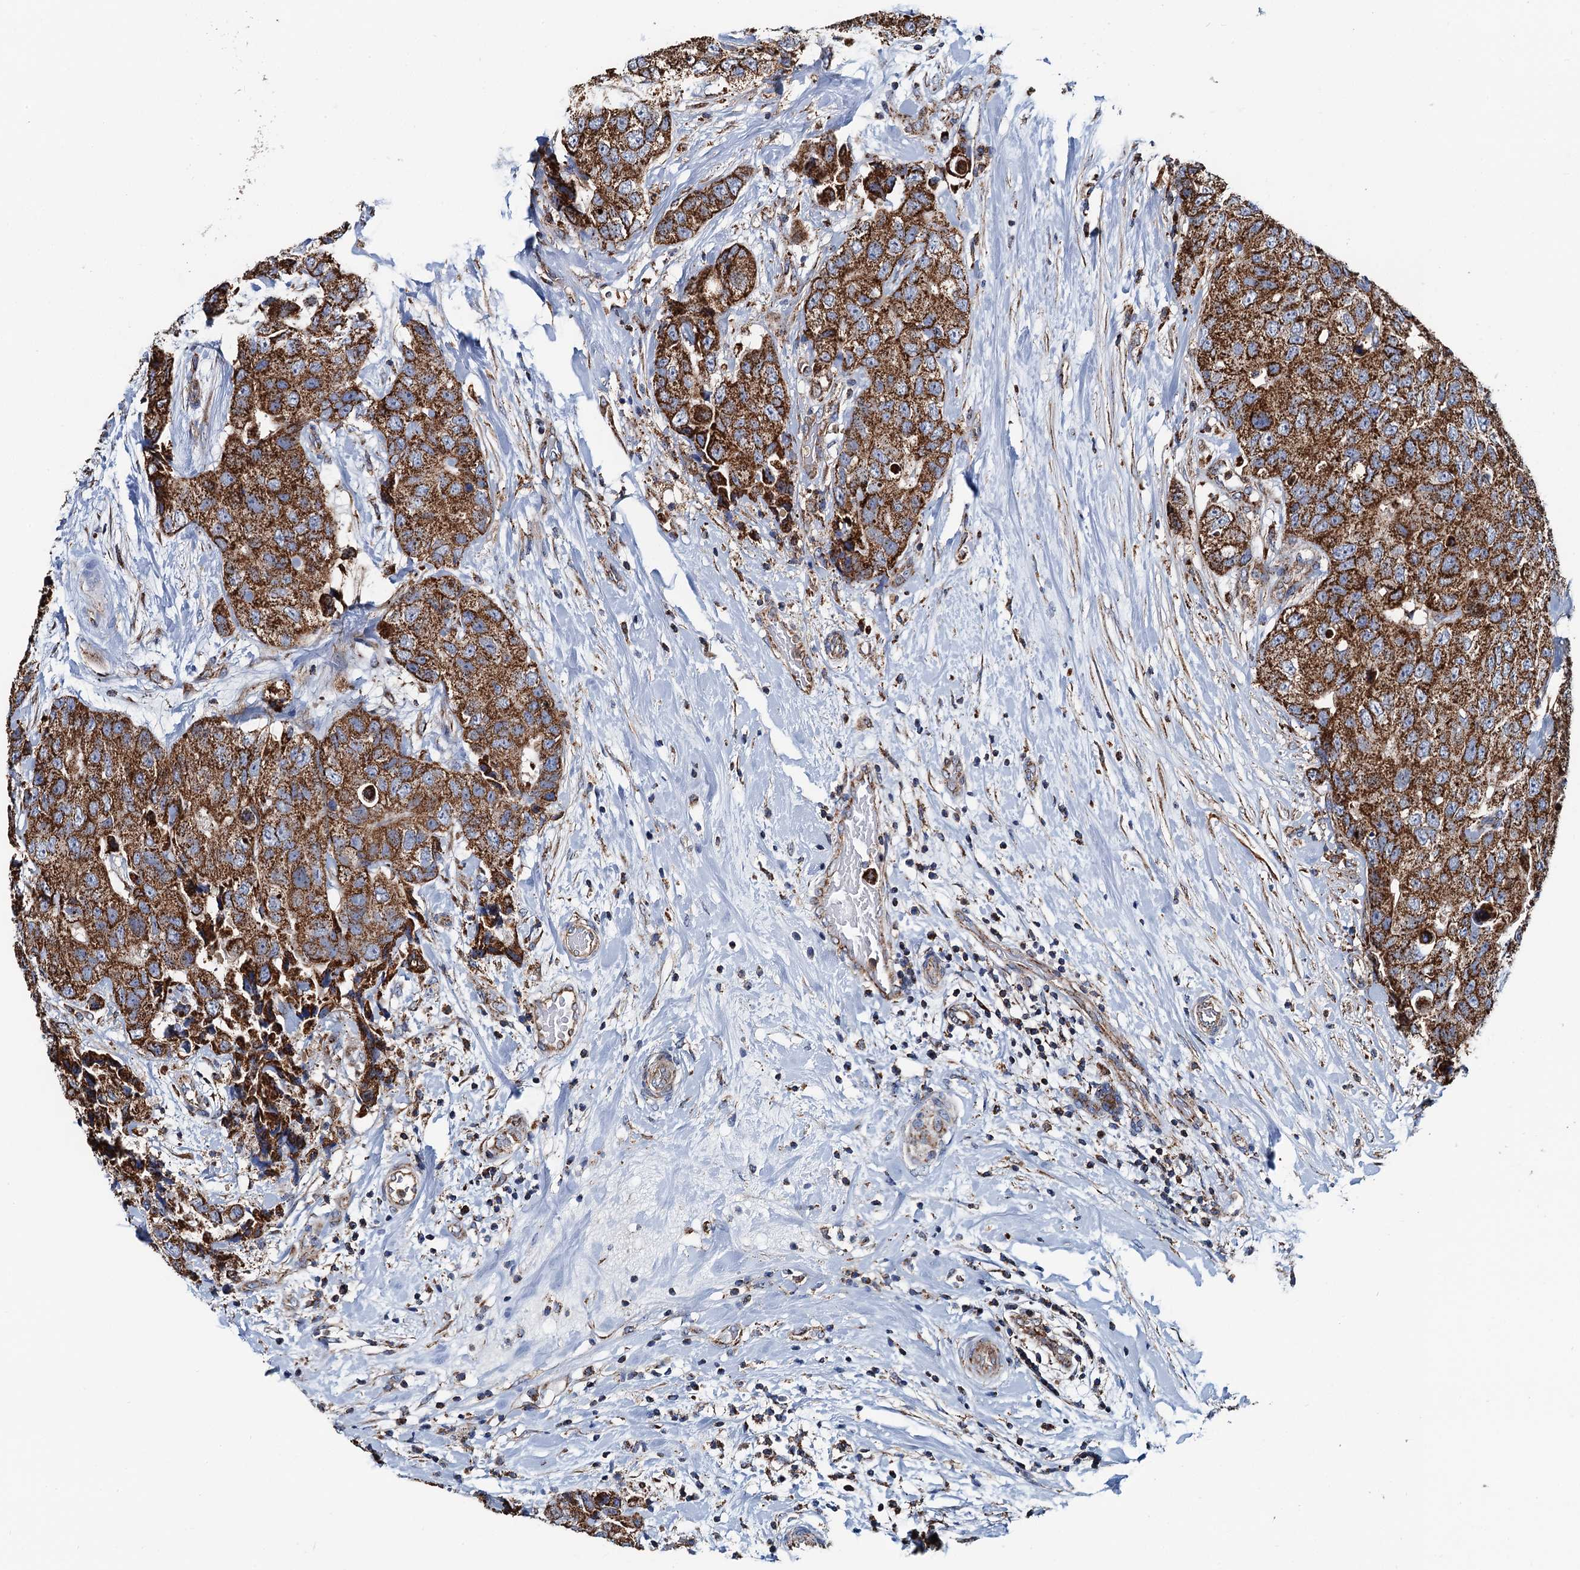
{"staining": {"intensity": "strong", "quantity": ">75%", "location": "cytoplasmic/membranous"}, "tissue": "breast cancer", "cell_type": "Tumor cells", "image_type": "cancer", "snomed": [{"axis": "morphology", "description": "Duct carcinoma"}, {"axis": "topography", "description": "Breast"}], "caption": "Human breast infiltrating ductal carcinoma stained with a brown dye displays strong cytoplasmic/membranous positive staining in about >75% of tumor cells.", "gene": "AAGAB", "patient": {"sex": "female", "age": 62}}